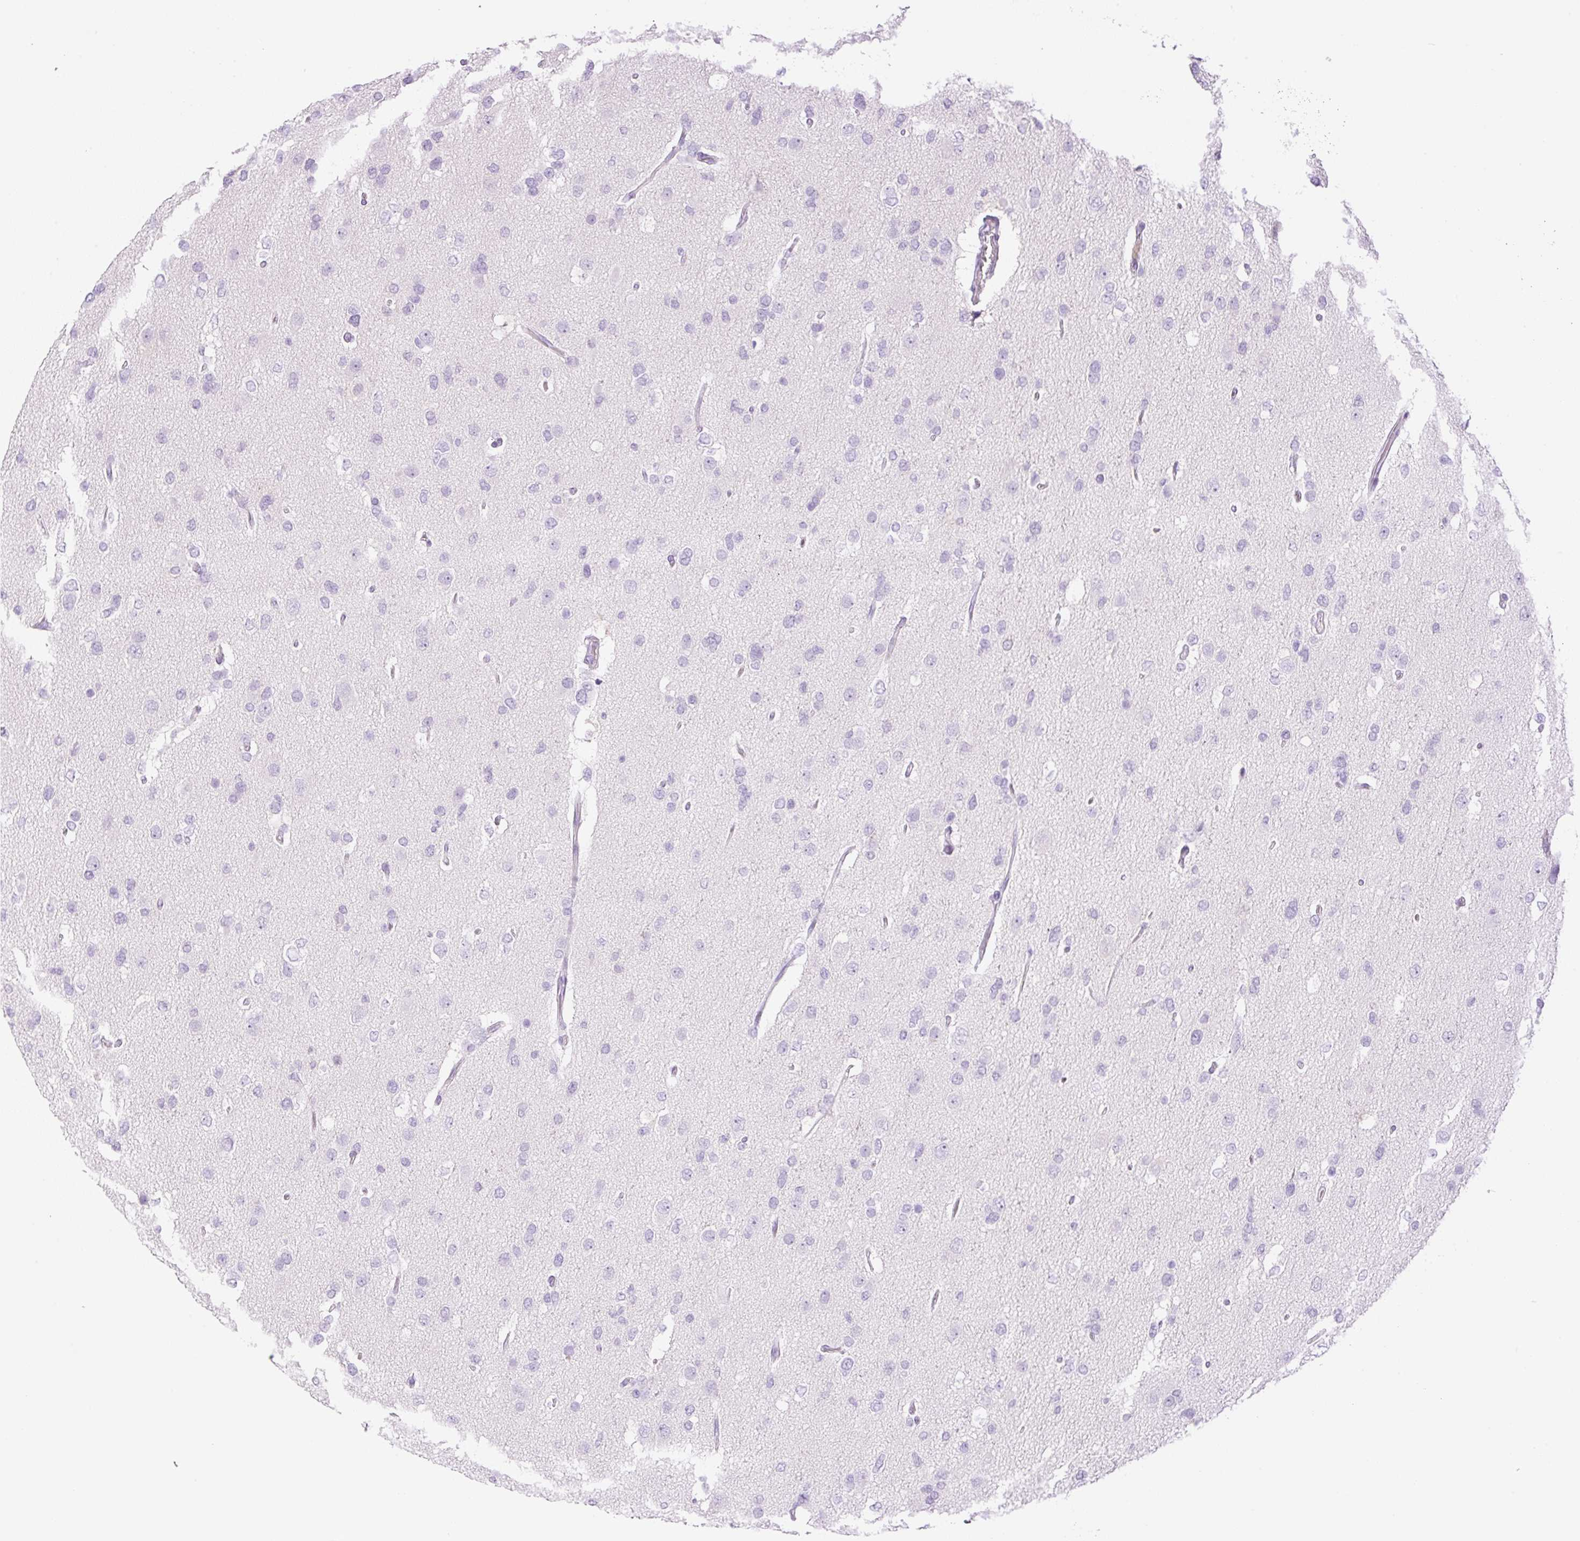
{"staining": {"intensity": "negative", "quantity": "none", "location": "none"}, "tissue": "glioma", "cell_type": "Tumor cells", "image_type": "cancer", "snomed": [{"axis": "morphology", "description": "Glioma, malignant, High grade"}, {"axis": "topography", "description": "Brain"}], "caption": "The histopathology image demonstrates no significant expression in tumor cells of malignant glioma (high-grade).", "gene": "PALM3", "patient": {"sex": "male", "age": 53}}